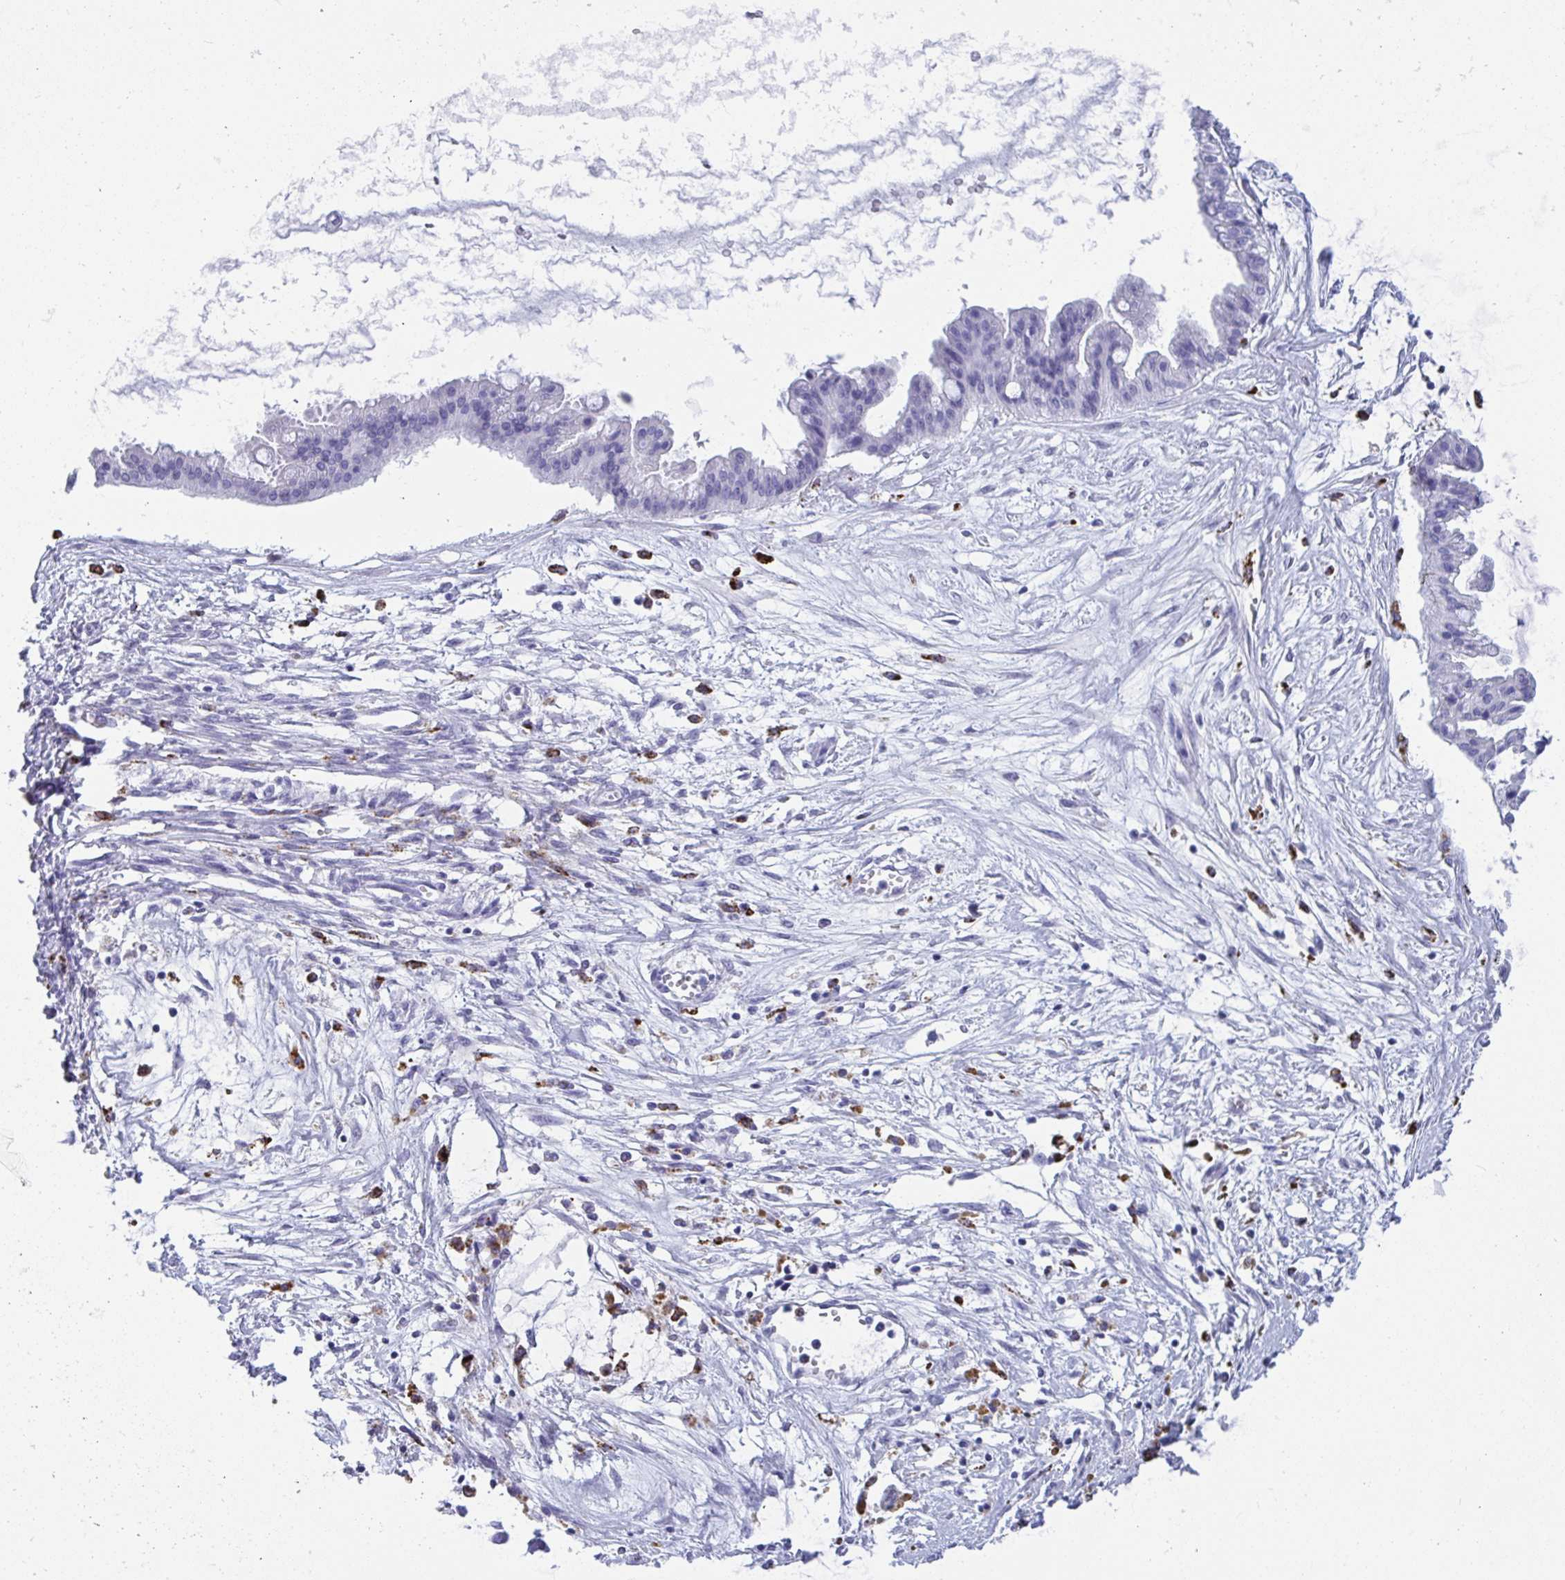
{"staining": {"intensity": "negative", "quantity": "none", "location": "none"}, "tissue": "ovarian cancer", "cell_type": "Tumor cells", "image_type": "cancer", "snomed": [{"axis": "morphology", "description": "Cystadenocarcinoma, mucinous, NOS"}, {"axis": "topography", "description": "Ovary"}], "caption": "A high-resolution histopathology image shows immunohistochemistry staining of ovarian cancer, which exhibits no significant positivity in tumor cells.", "gene": "CPVL", "patient": {"sex": "female", "age": 73}}